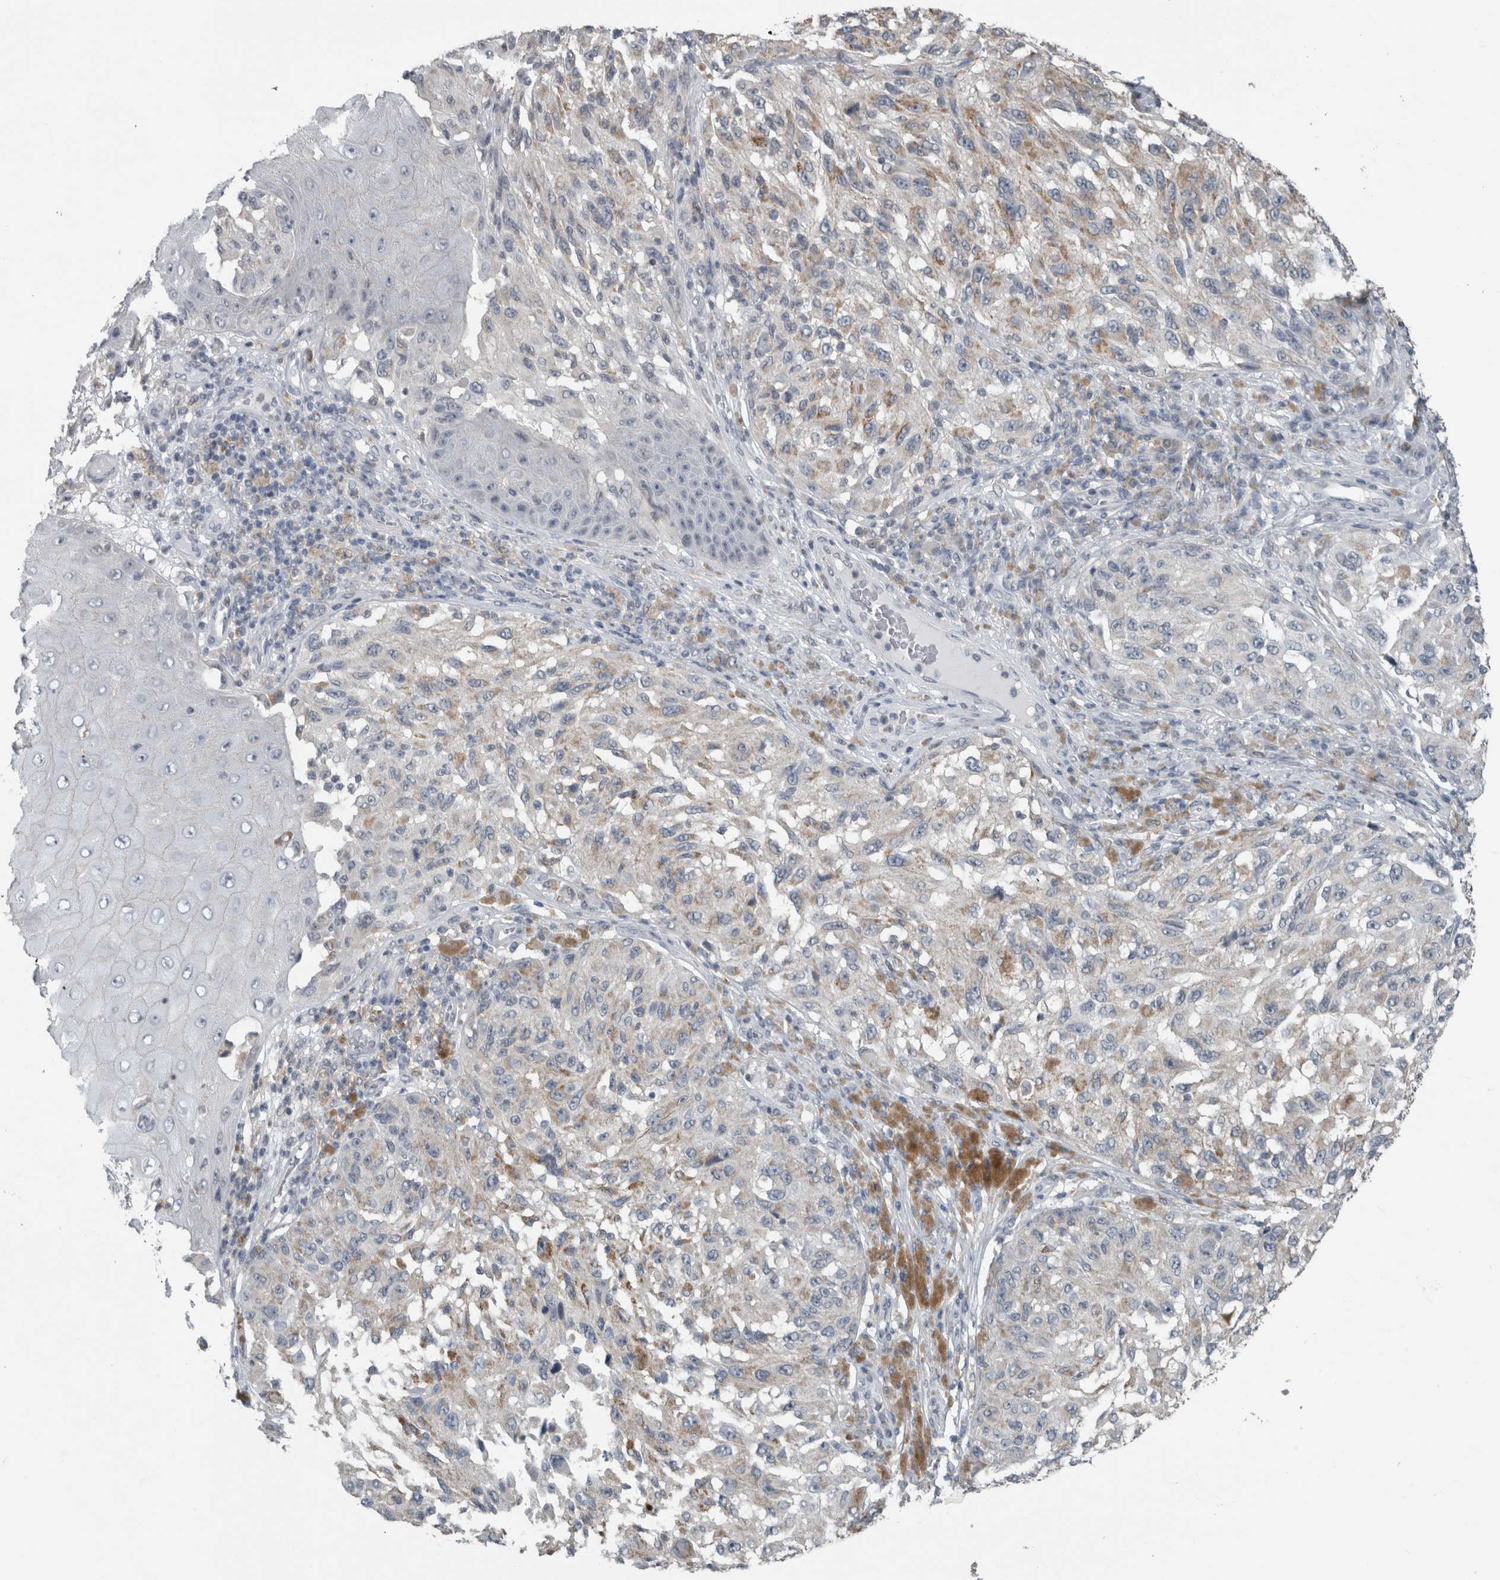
{"staining": {"intensity": "moderate", "quantity": "25%-75%", "location": "cytoplasmic/membranous"}, "tissue": "melanoma", "cell_type": "Tumor cells", "image_type": "cancer", "snomed": [{"axis": "morphology", "description": "Malignant melanoma, NOS"}, {"axis": "topography", "description": "Skin"}], "caption": "Brown immunohistochemical staining in malignant melanoma displays moderate cytoplasmic/membranous positivity in about 25%-75% of tumor cells.", "gene": "ACSF2", "patient": {"sex": "female", "age": 73}}